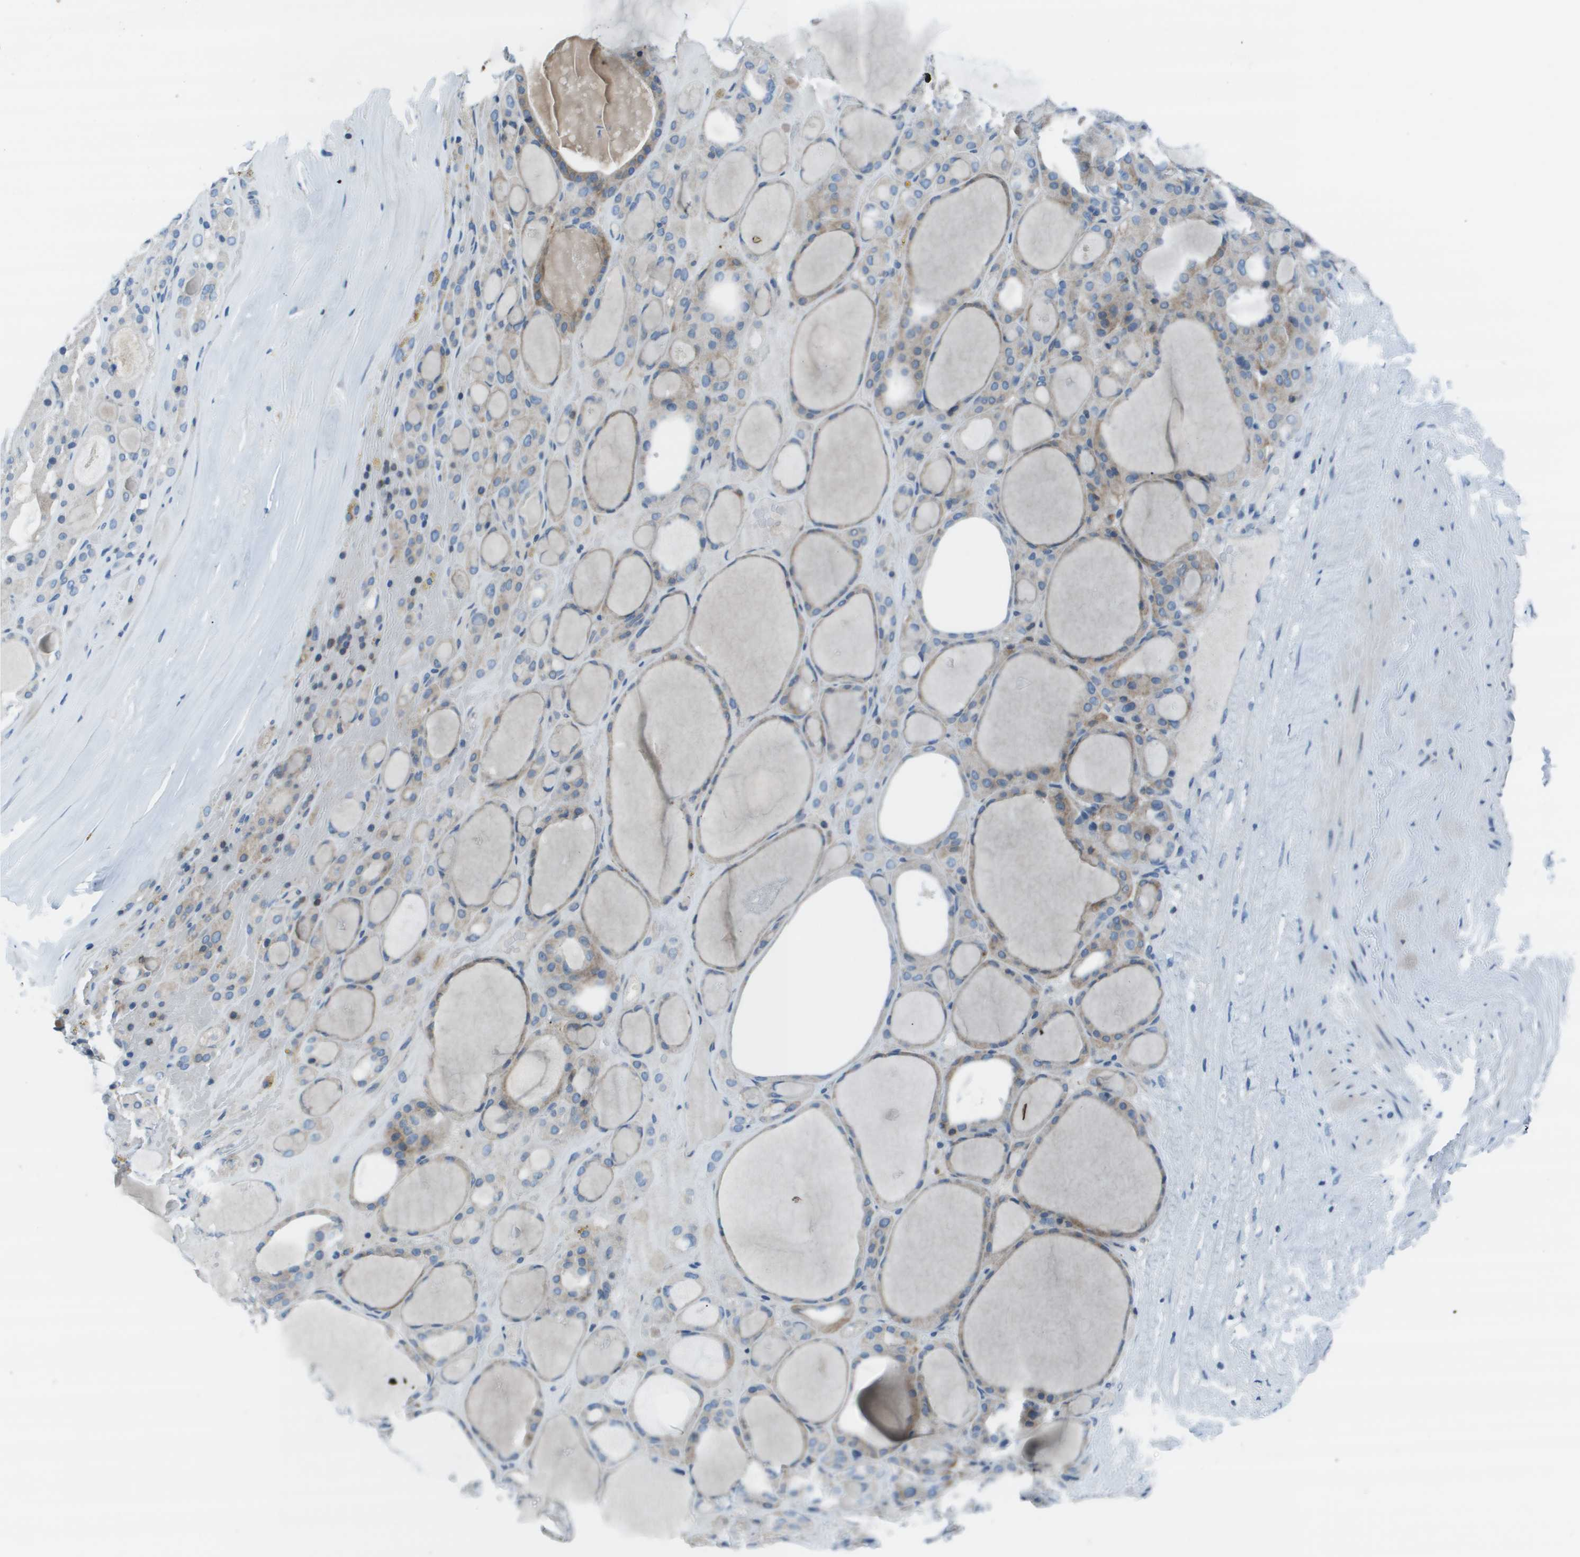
{"staining": {"intensity": "weak", "quantity": "<25%", "location": "cytoplasmic/membranous"}, "tissue": "thyroid gland", "cell_type": "Glandular cells", "image_type": "normal", "snomed": [{"axis": "morphology", "description": "Normal tissue, NOS"}, {"axis": "morphology", "description": "Carcinoma, NOS"}, {"axis": "topography", "description": "Thyroid gland"}], "caption": "Glandular cells are negative for protein expression in normal human thyroid gland. (Stains: DAB (3,3'-diaminobenzidine) immunohistochemistry (IHC) with hematoxylin counter stain, Microscopy: brightfield microscopy at high magnification).", "gene": "STIP1", "patient": {"sex": "female", "age": 86}}